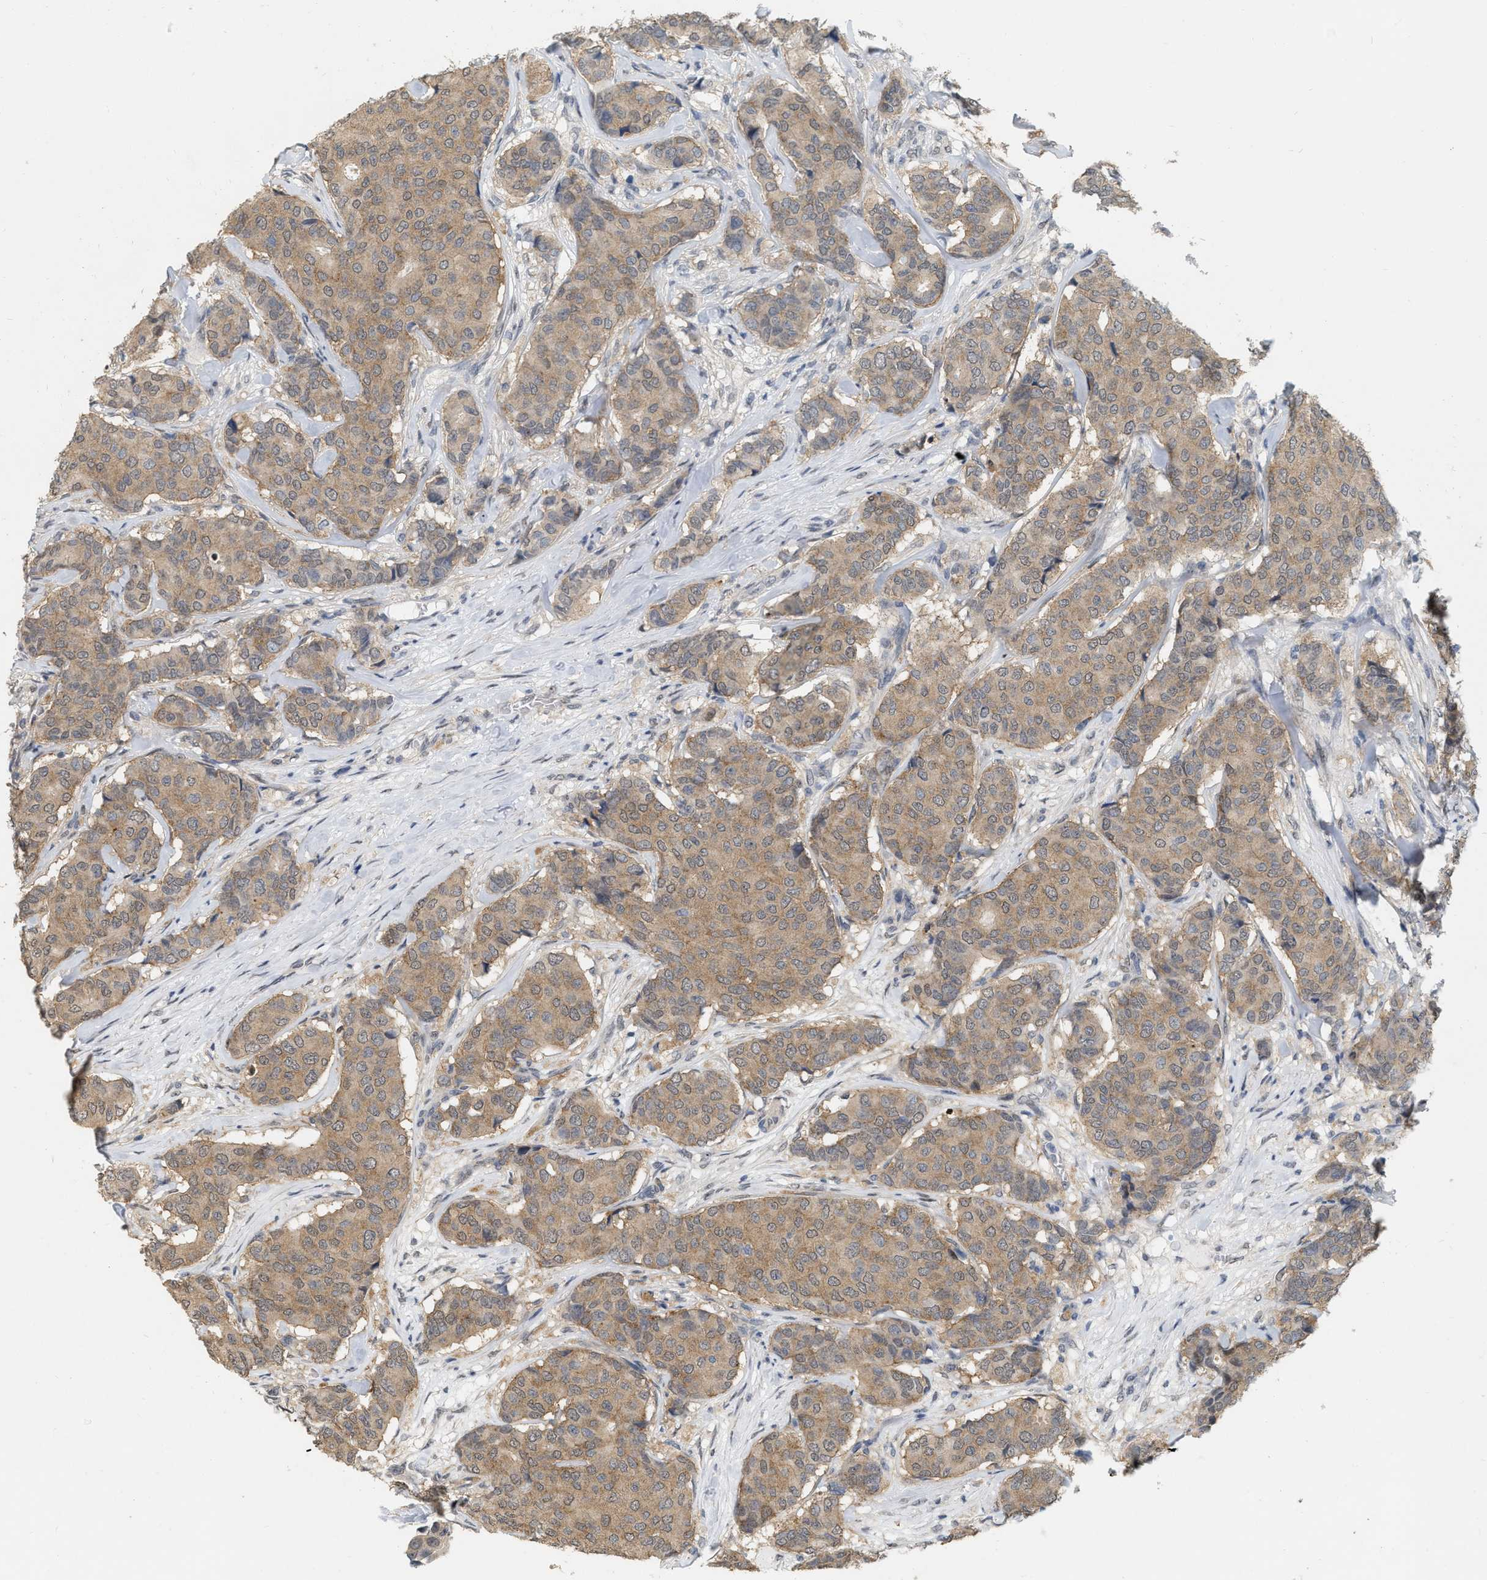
{"staining": {"intensity": "moderate", "quantity": "25%-75%", "location": "cytoplasmic/membranous"}, "tissue": "breast cancer", "cell_type": "Tumor cells", "image_type": "cancer", "snomed": [{"axis": "morphology", "description": "Duct carcinoma"}, {"axis": "topography", "description": "Breast"}], "caption": "Tumor cells display moderate cytoplasmic/membranous staining in about 25%-75% of cells in breast infiltrating ductal carcinoma.", "gene": "RUVBL1", "patient": {"sex": "female", "age": 75}}